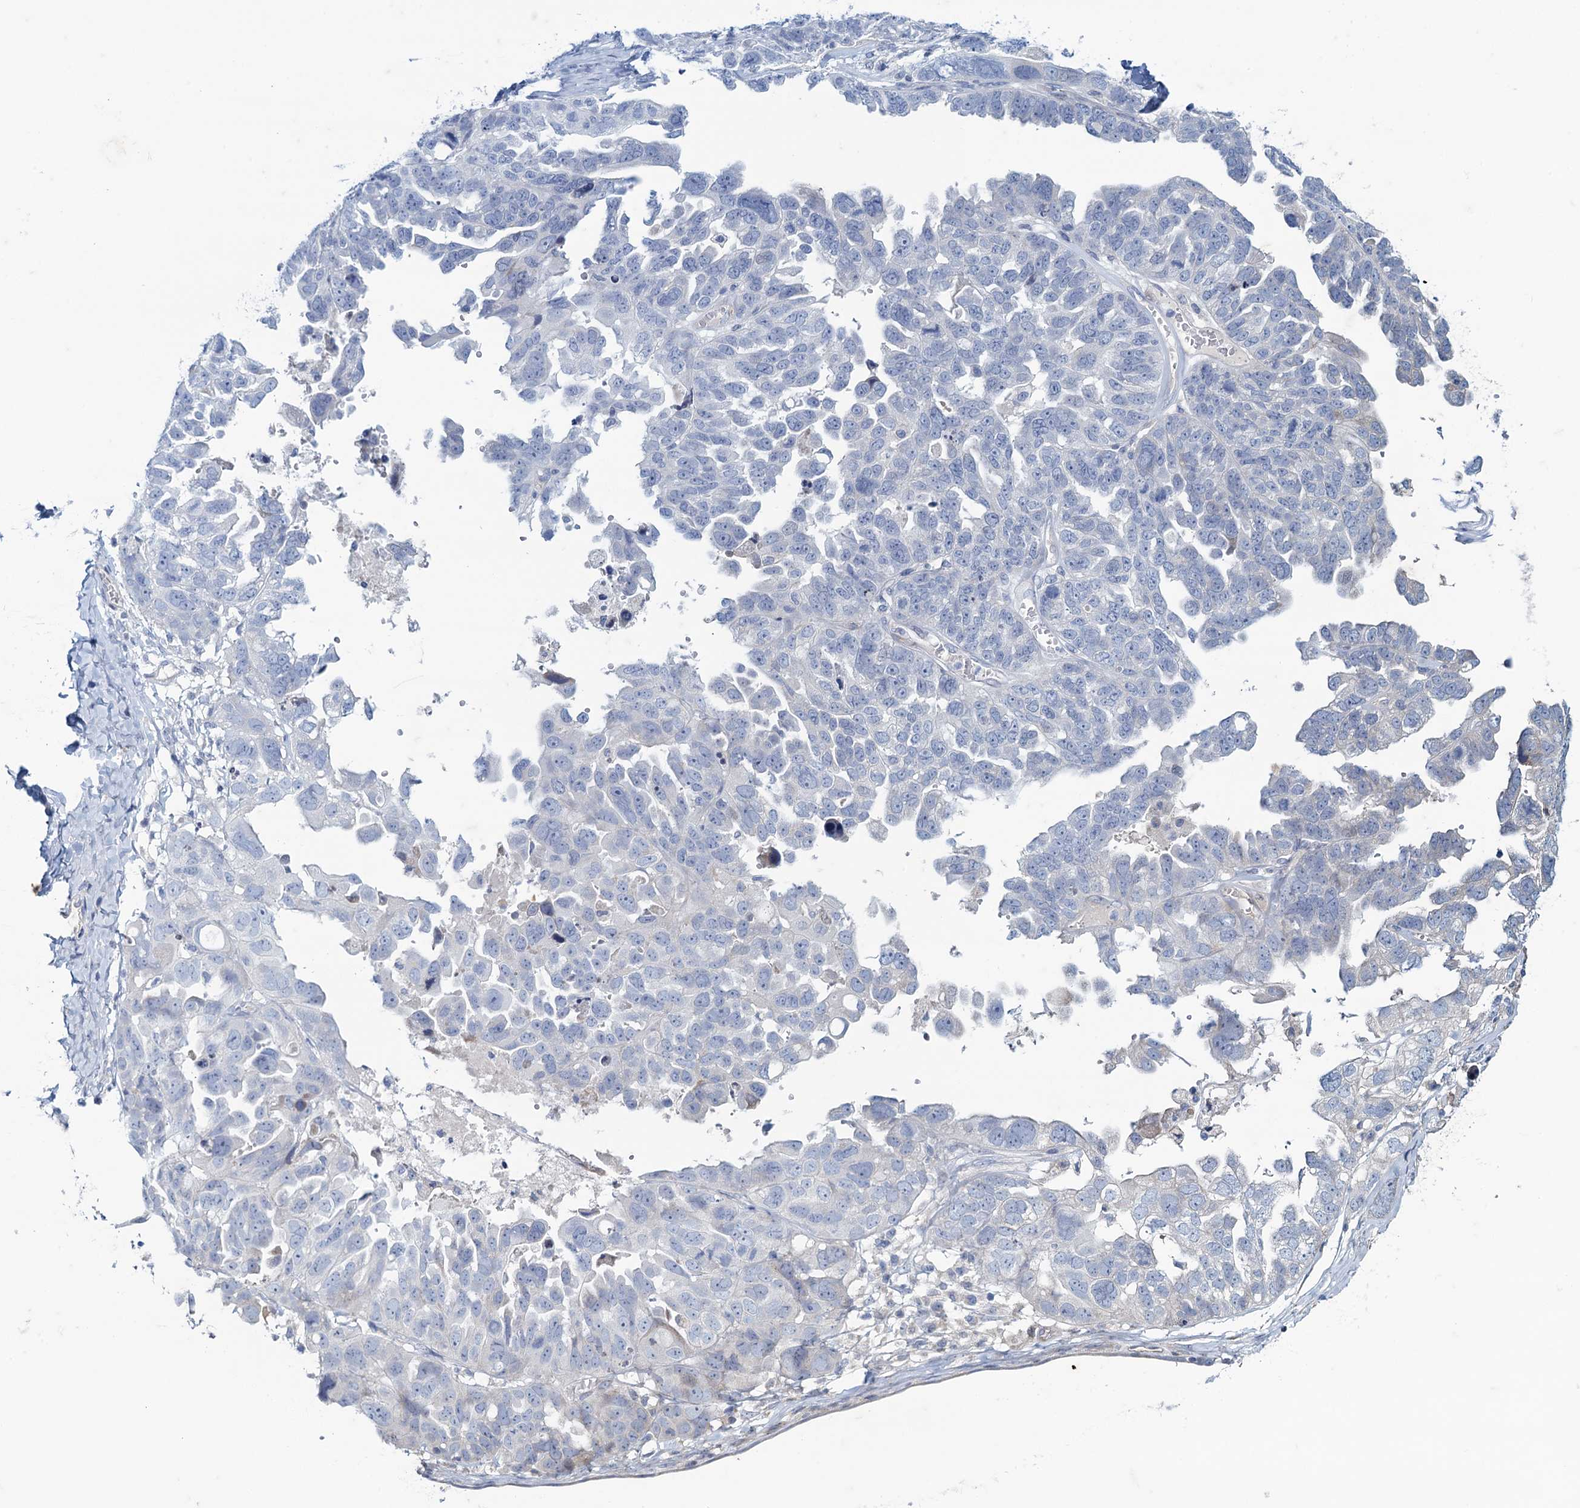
{"staining": {"intensity": "negative", "quantity": "none", "location": "none"}, "tissue": "ovarian cancer", "cell_type": "Tumor cells", "image_type": "cancer", "snomed": [{"axis": "morphology", "description": "Cystadenocarcinoma, serous, NOS"}, {"axis": "topography", "description": "Ovary"}], "caption": "This histopathology image is of serous cystadenocarcinoma (ovarian) stained with immunohistochemistry to label a protein in brown with the nuclei are counter-stained blue. There is no staining in tumor cells.", "gene": "MAP1LC3A", "patient": {"sex": "female", "age": 79}}